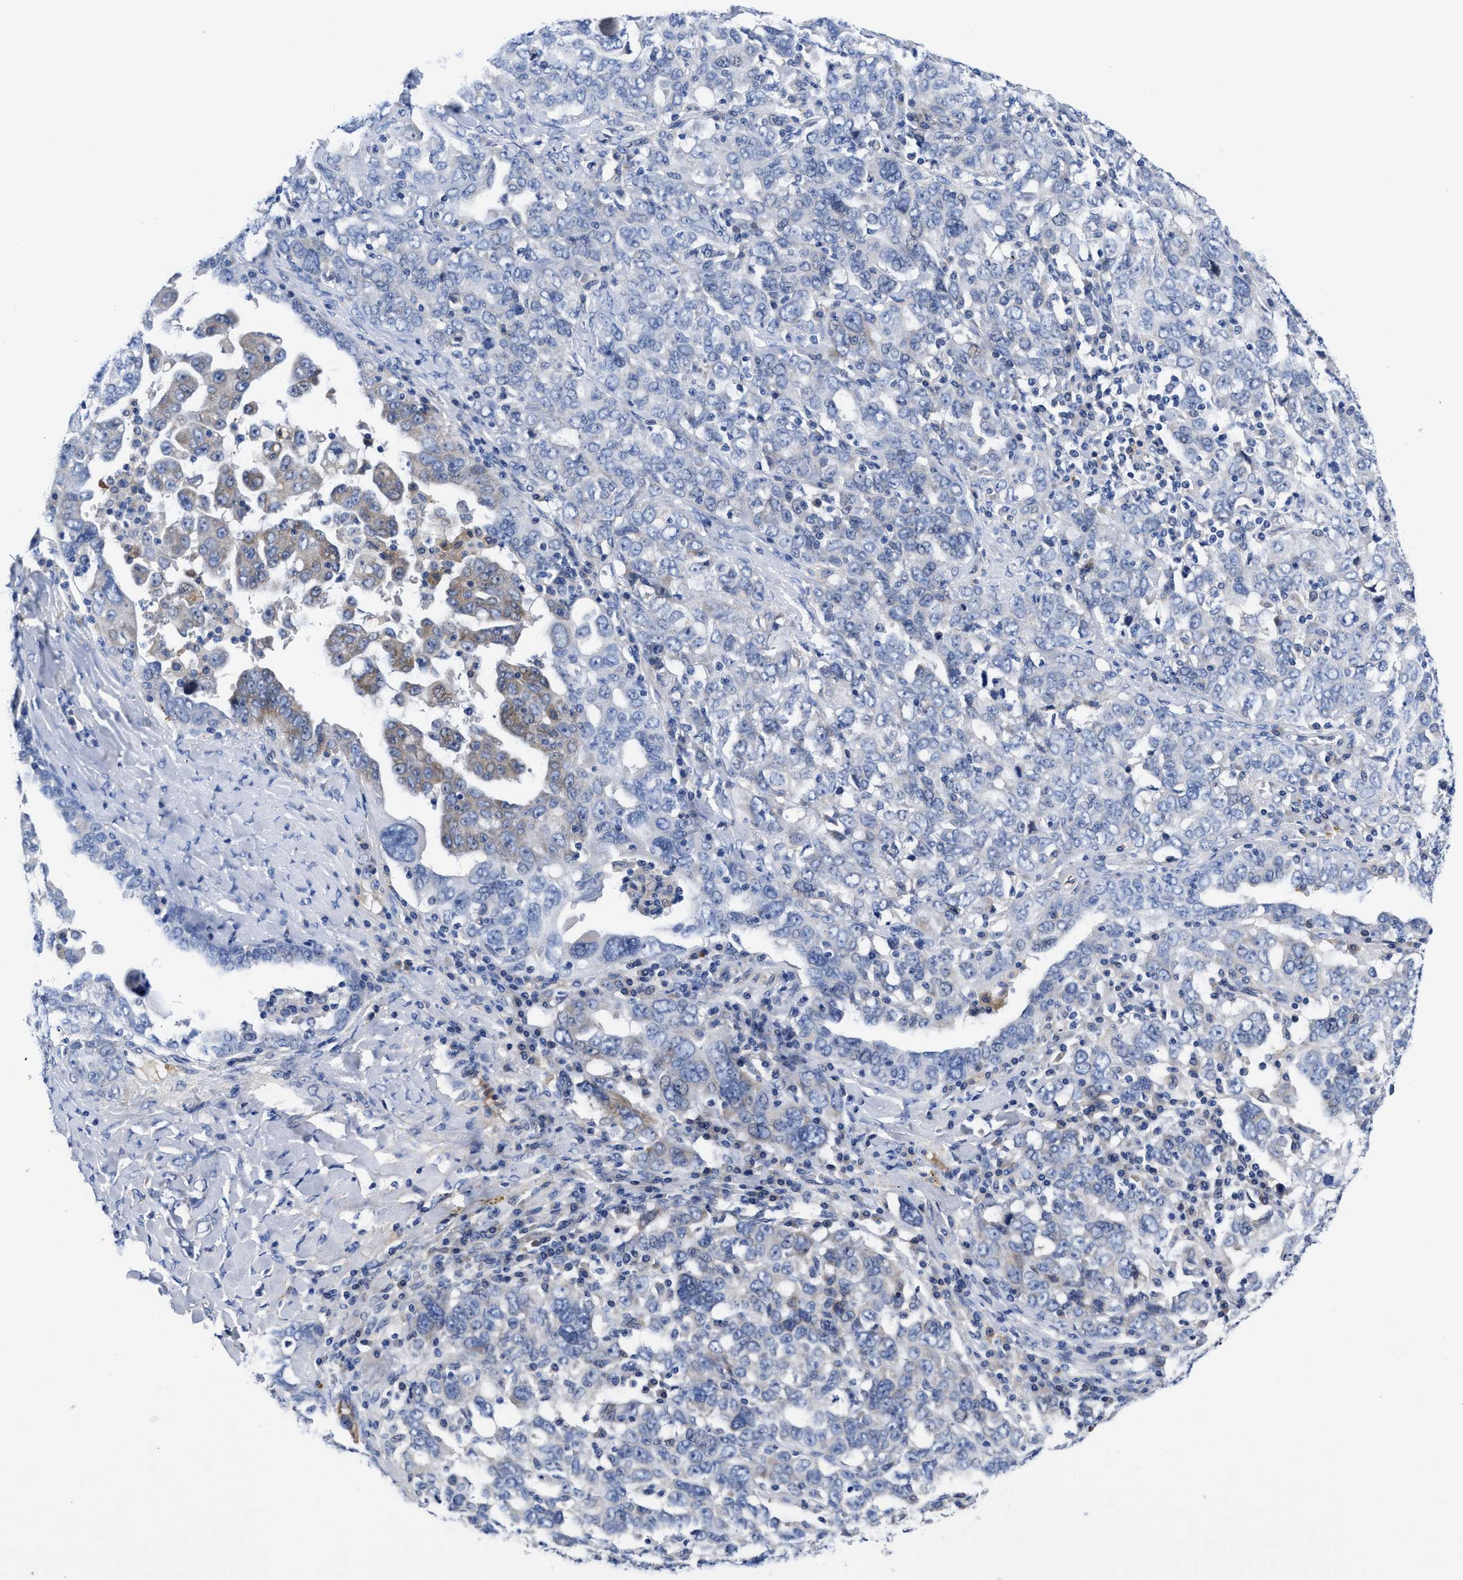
{"staining": {"intensity": "negative", "quantity": "none", "location": "none"}, "tissue": "ovarian cancer", "cell_type": "Tumor cells", "image_type": "cancer", "snomed": [{"axis": "morphology", "description": "Carcinoma, endometroid"}, {"axis": "topography", "description": "Ovary"}], "caption": "There is no significant expression in tumor cells of ovarian endometroid carcinoma.", "gene": "DHRS13", "patient": {"sex": "female", "age": 62}}